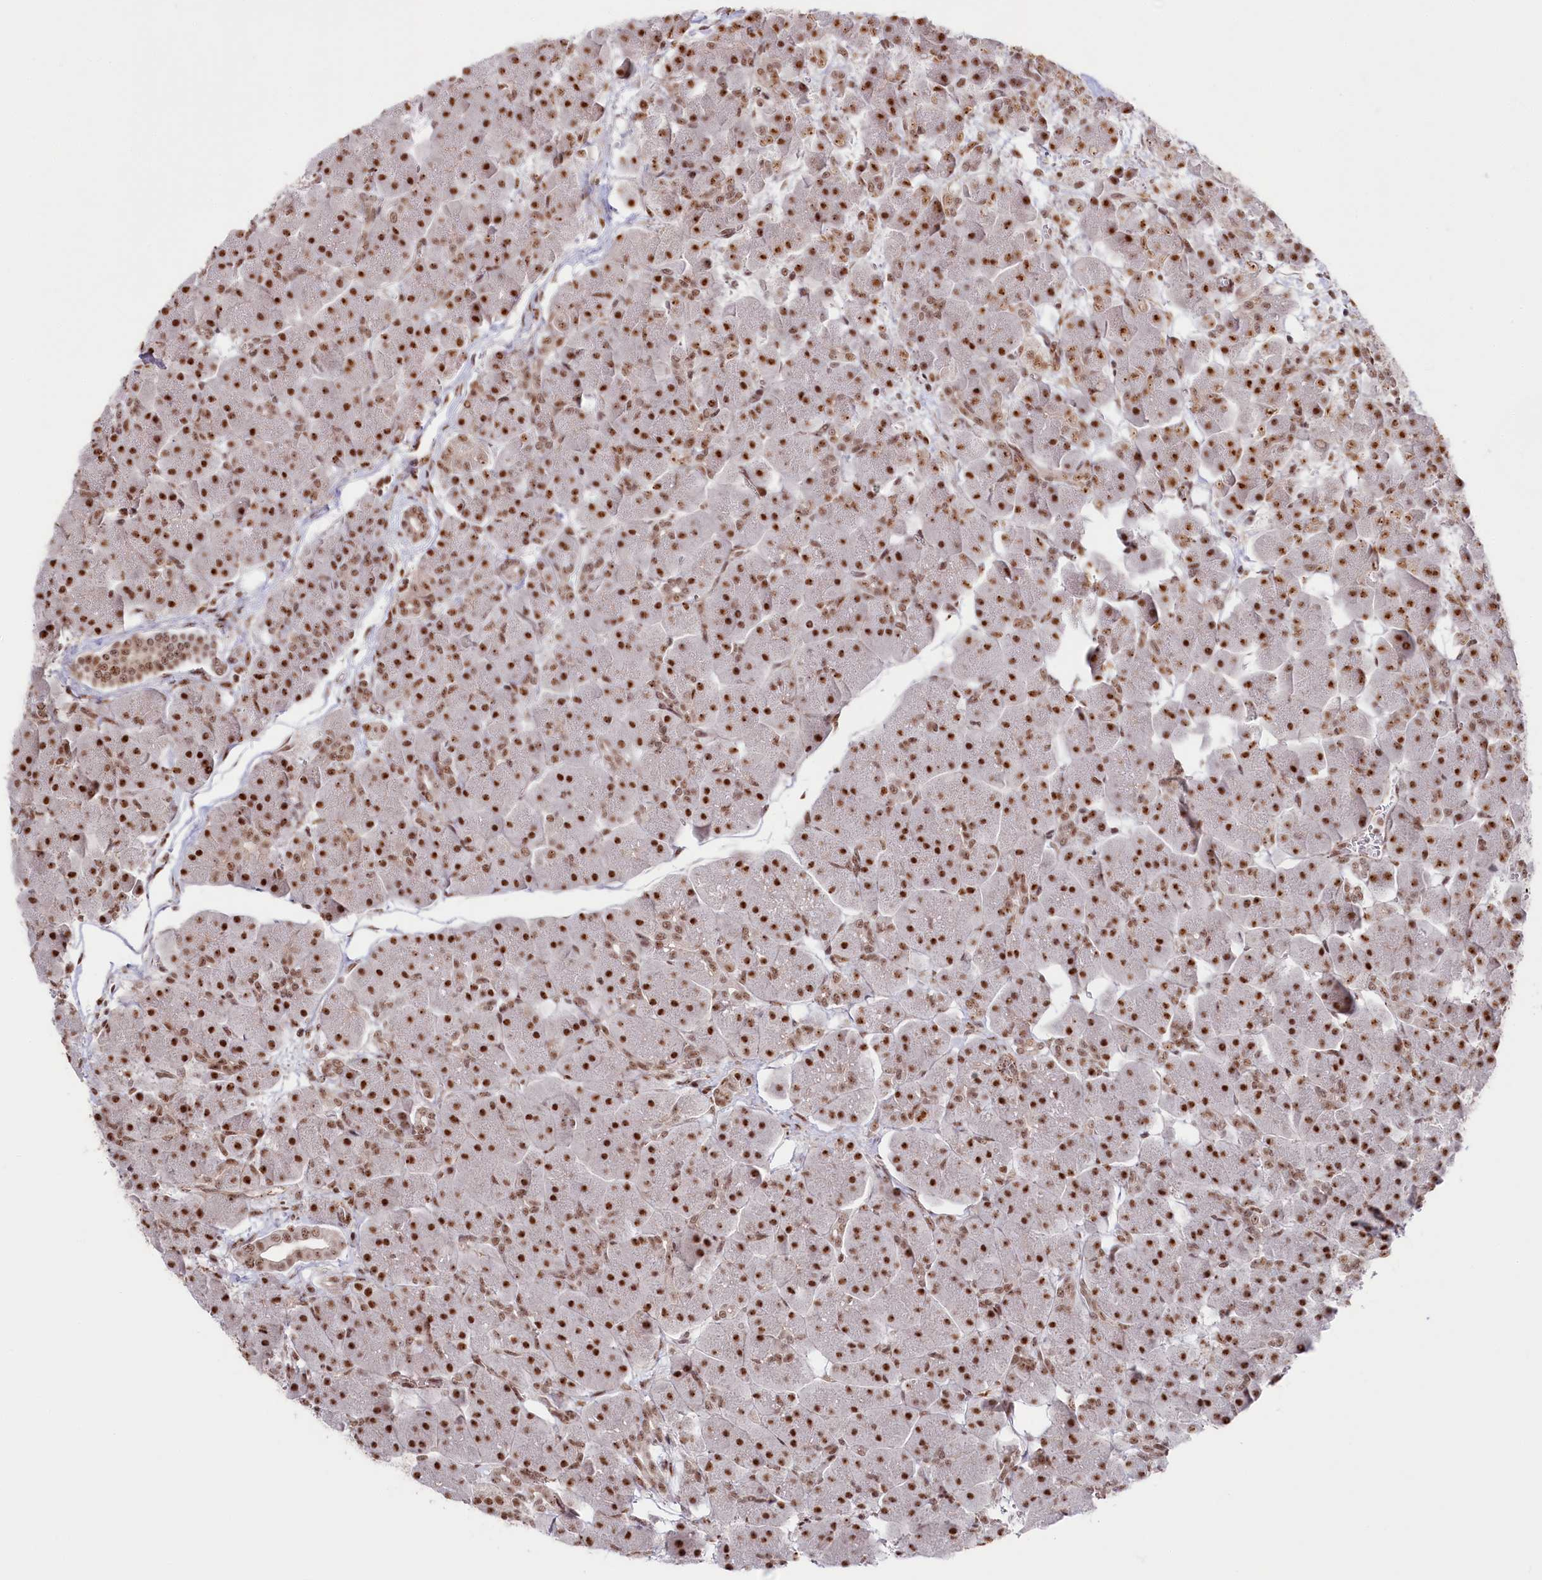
{"staining": {"intensity": "strong", "quantity": ">75%", "location": "nuclear"}, "tissue": "pancreas", "cell_type": "Exocrine glandular cells", "image_type": "normal", "snomed": [{"axis": "morphology", "description": "Normal tissue, NOS"}, {"axis": "topography", "description": "Pancreas"}], "caption": "Pancreas stained with immunohistochemistry demonstrates strong nuclear positivity in approximately >75% of exocrine glandular cells. The staining was performed using DAB (3,3'-diaminobenzidine), with brown indicating positive protein expression. Nuclei are stained blue with hematoxylin.", "gene": "POLR2H", "patient": {"sex": "male", "age": 66}}